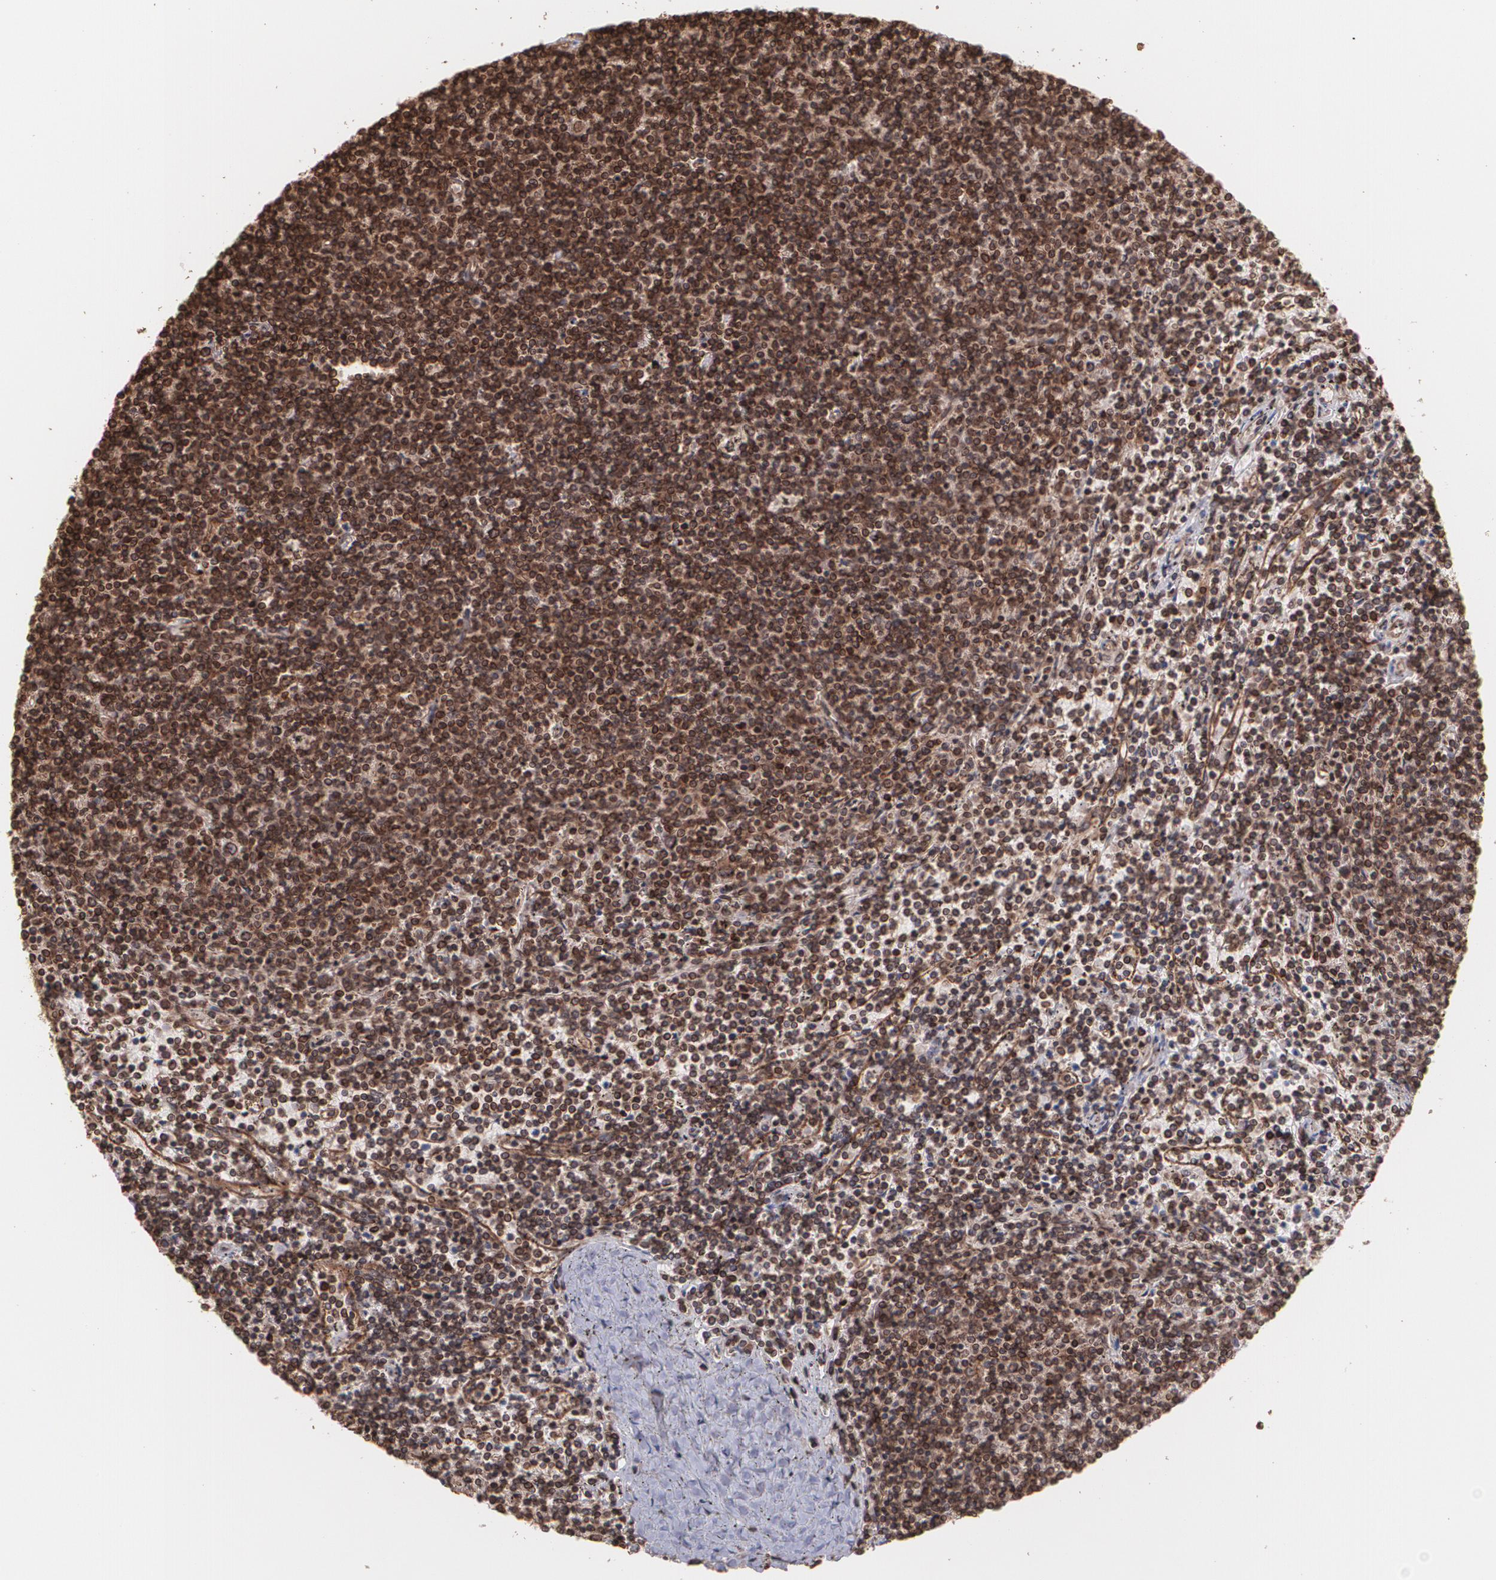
{"staining": {"intensity": "strong", "quantity": ">75%", "location": "cytoplasmic/membranous"}, "tissue": "lymphoma", "cell_type": "Tumor cells", "image_type": "cancer", "snomed": [{"axis": "morphology", "description": "Malignant lymphoma, non-Hodgkin's type, Low grade"}, {"axis": "topography", "description": "Spleen"}], "caption": "A high amount of strong cytoplasmic/membranous staining is appreciated in about >75% of tumor cells in lymphoma tissue.", "gene": "TRIP11", "patient": {"sex": "female", "age": 50}}